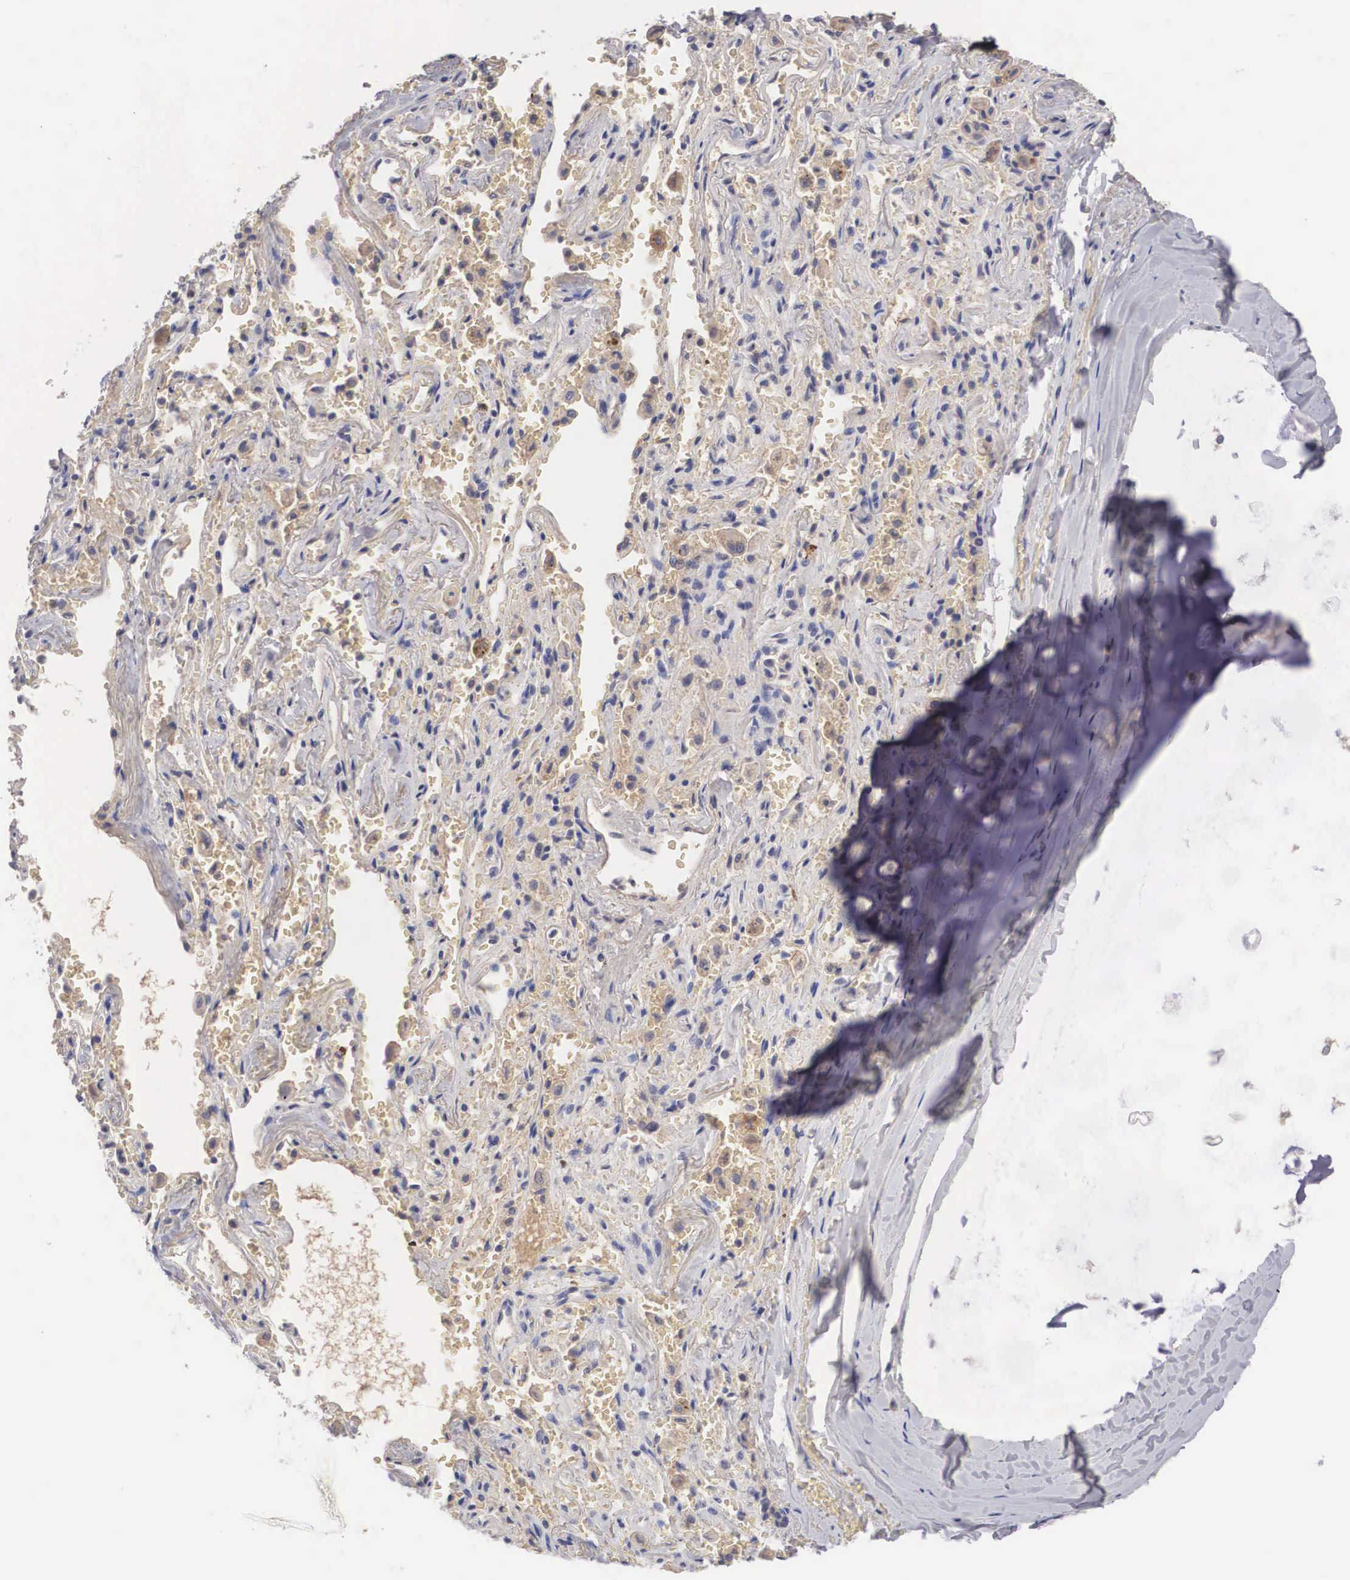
{"staining": {"intensity": "negative", "quantity": "none", "location": "none"}, "tissue": "adipose tissue", "cell_type": "Adipocytes", "image_type": "normal", "snomed": [{"axis": "morphology", "description": "Normal tissue, NOS"}, {"axis": "topography", "description": "Cartilage tissue"}, {"axis": "topography", "description": "Lung"}], "caption": "Image shows no protein expression in adipocytes of normal adipose tissue.", "gene": "ABHD4", "patient": {"sex": "male", "age": 65}}